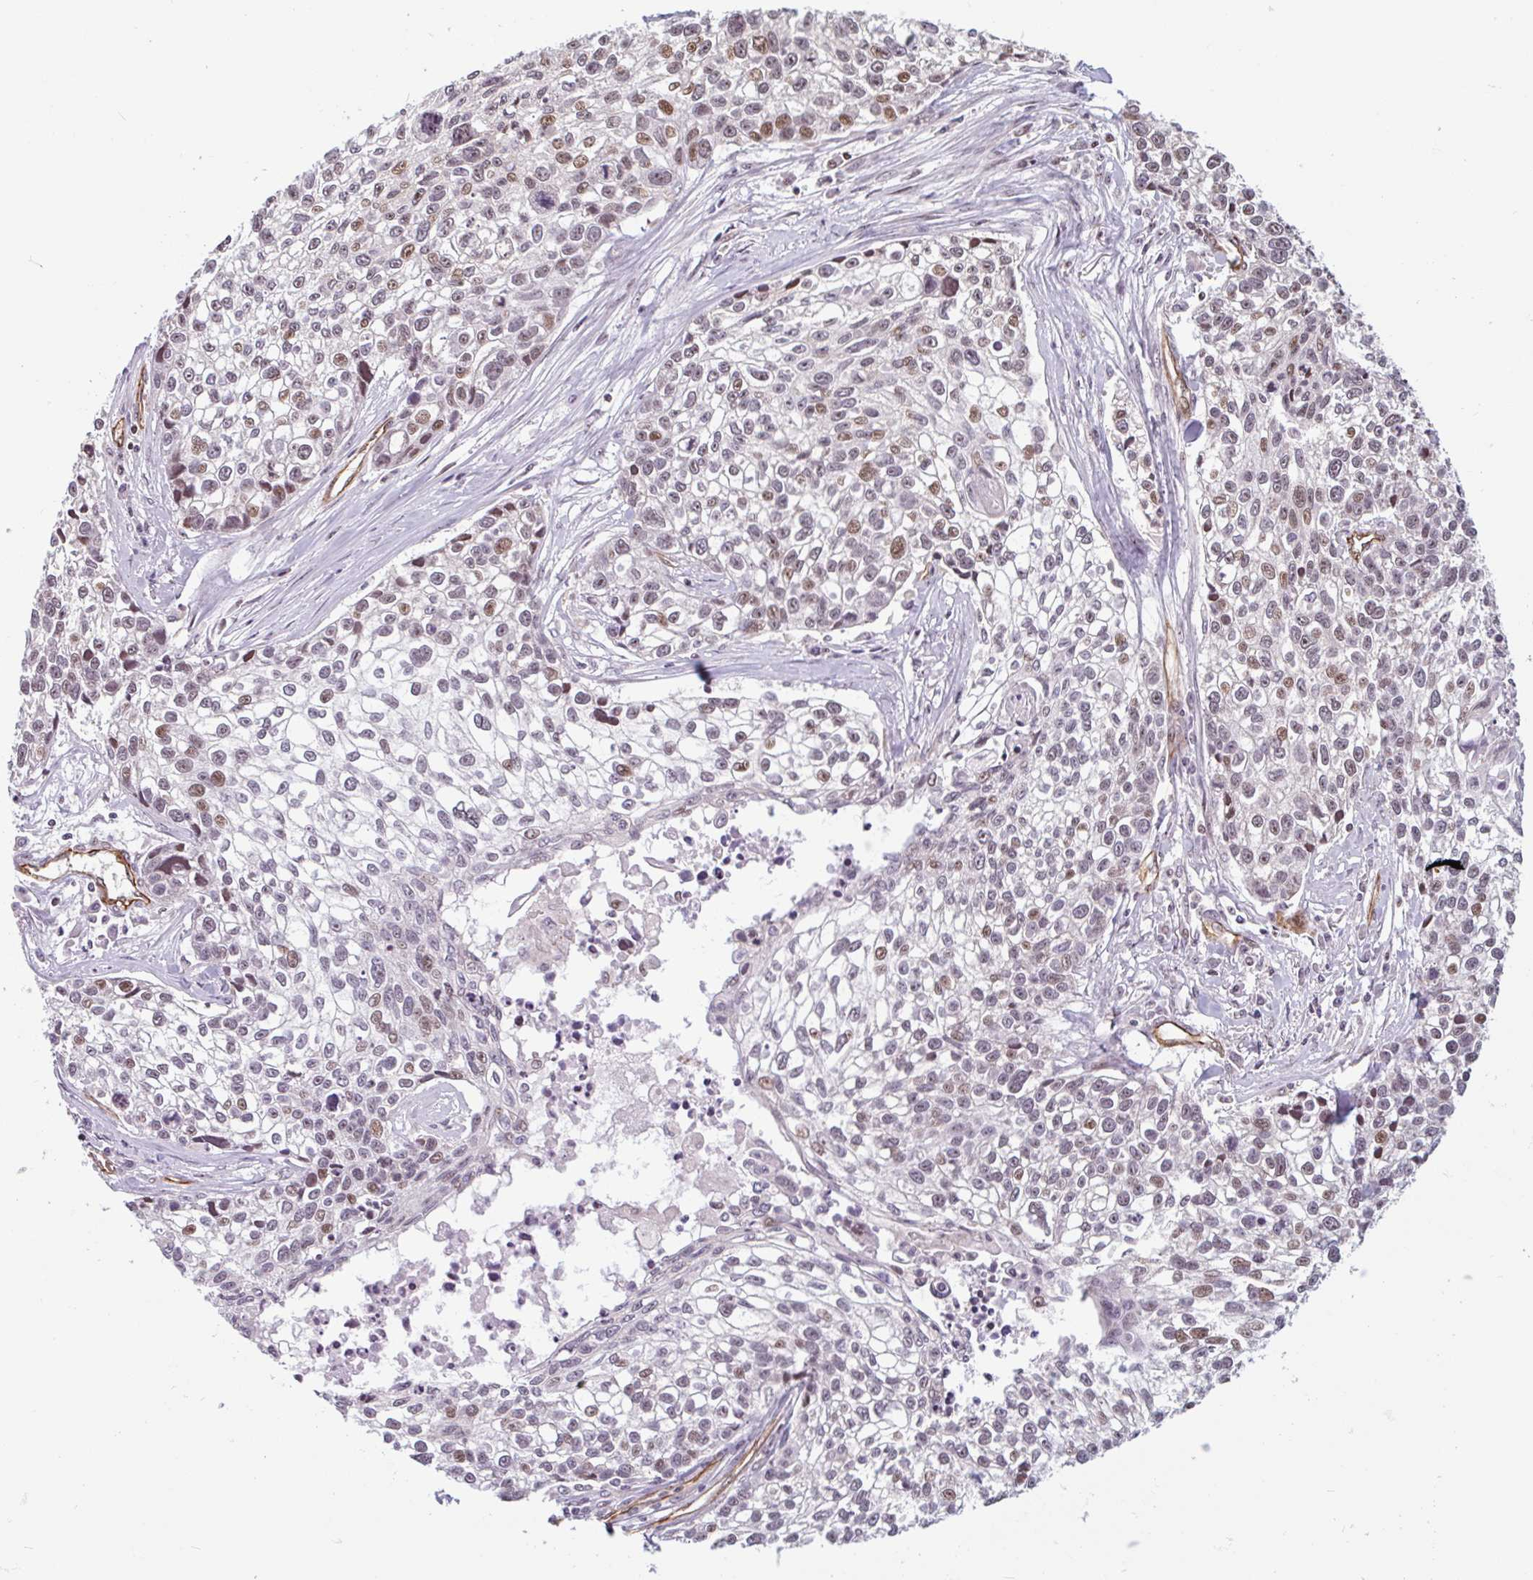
{"staining": {"intensity": "moderate", "quantity": "25%-75%", "location": "nuclear"}, "tissue": "lung cancer", "cell_type": "Tumor cells", "image_type": "cancer", "snomed": [{"axis": "morphology", "description": "Squamous cell carcinoma, NOS"}, {"axis": "topography", "description": "Lung"}], "caption": "There is medium levels of moderate nuclear expression in tumor cells of lung squamous cell carcinoma, as demonstrated by immunohistochemical staining (brown color).", "gene": "ZNF689", "patient": {"sex": "male", "age": 74}}